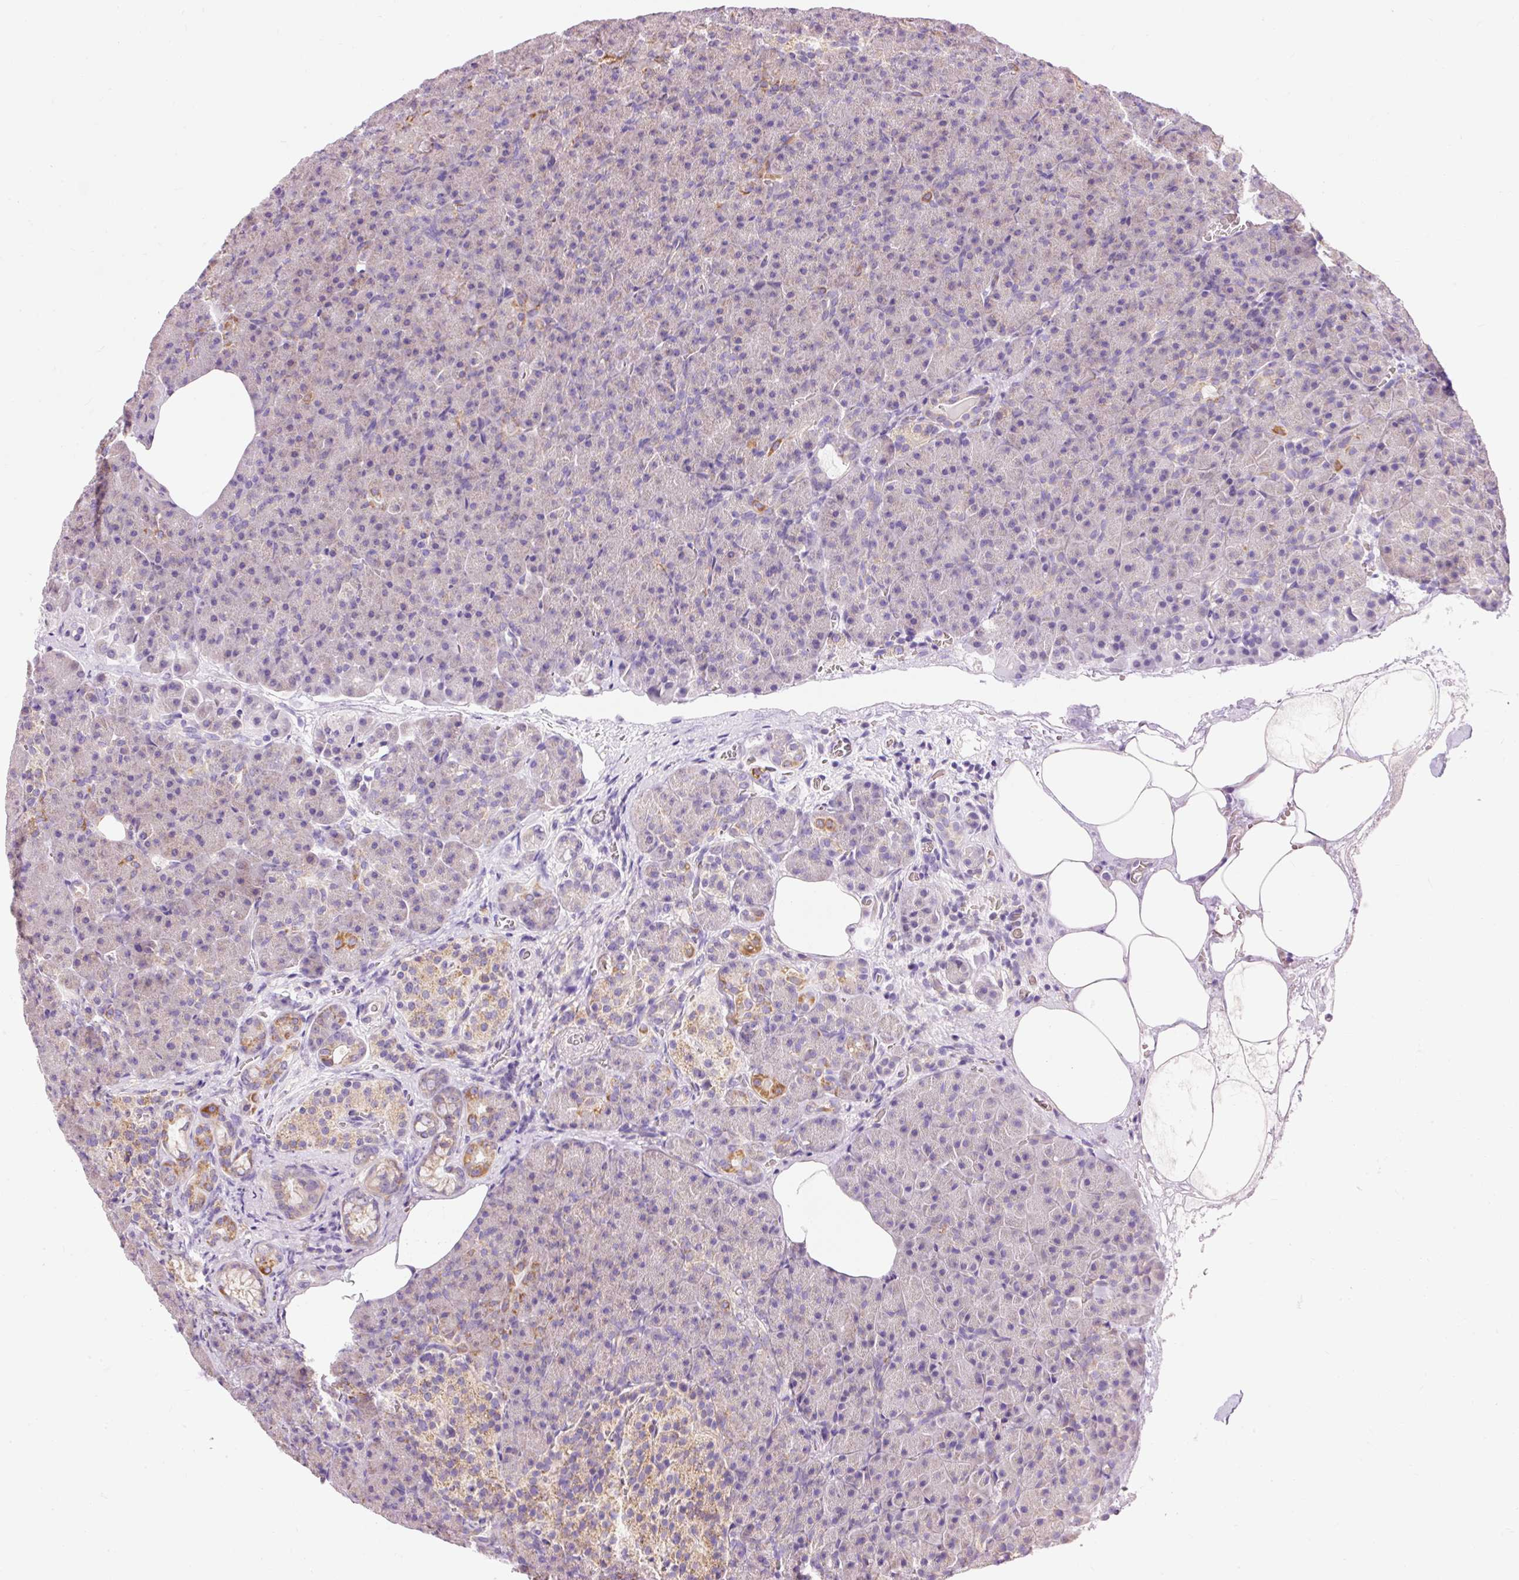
{"staining": {"intensity": "moderate", "quantity": "<25%", "location": "cytoplasmic/membranous"}, "tissue": "pancreas", "cell_type": "Exocrine glandular cells", "image_type": "normal", "snomed": [{"axis": "morphology", "description": "Normal tissue, NOS"}, {"axis": "topography", "description": "Pancreas"}], "caption": "Protein expression by immunohistochemistry (IHC) displays moderate cytoplasmic/membranous expression in approximately <25% of exocrine glandular cells in normal pancreas. The protein is shown in brown color, while the nuclei are stained blue.", "gene": "IMMT", "patient": {"sex": "female", "age": 74}}